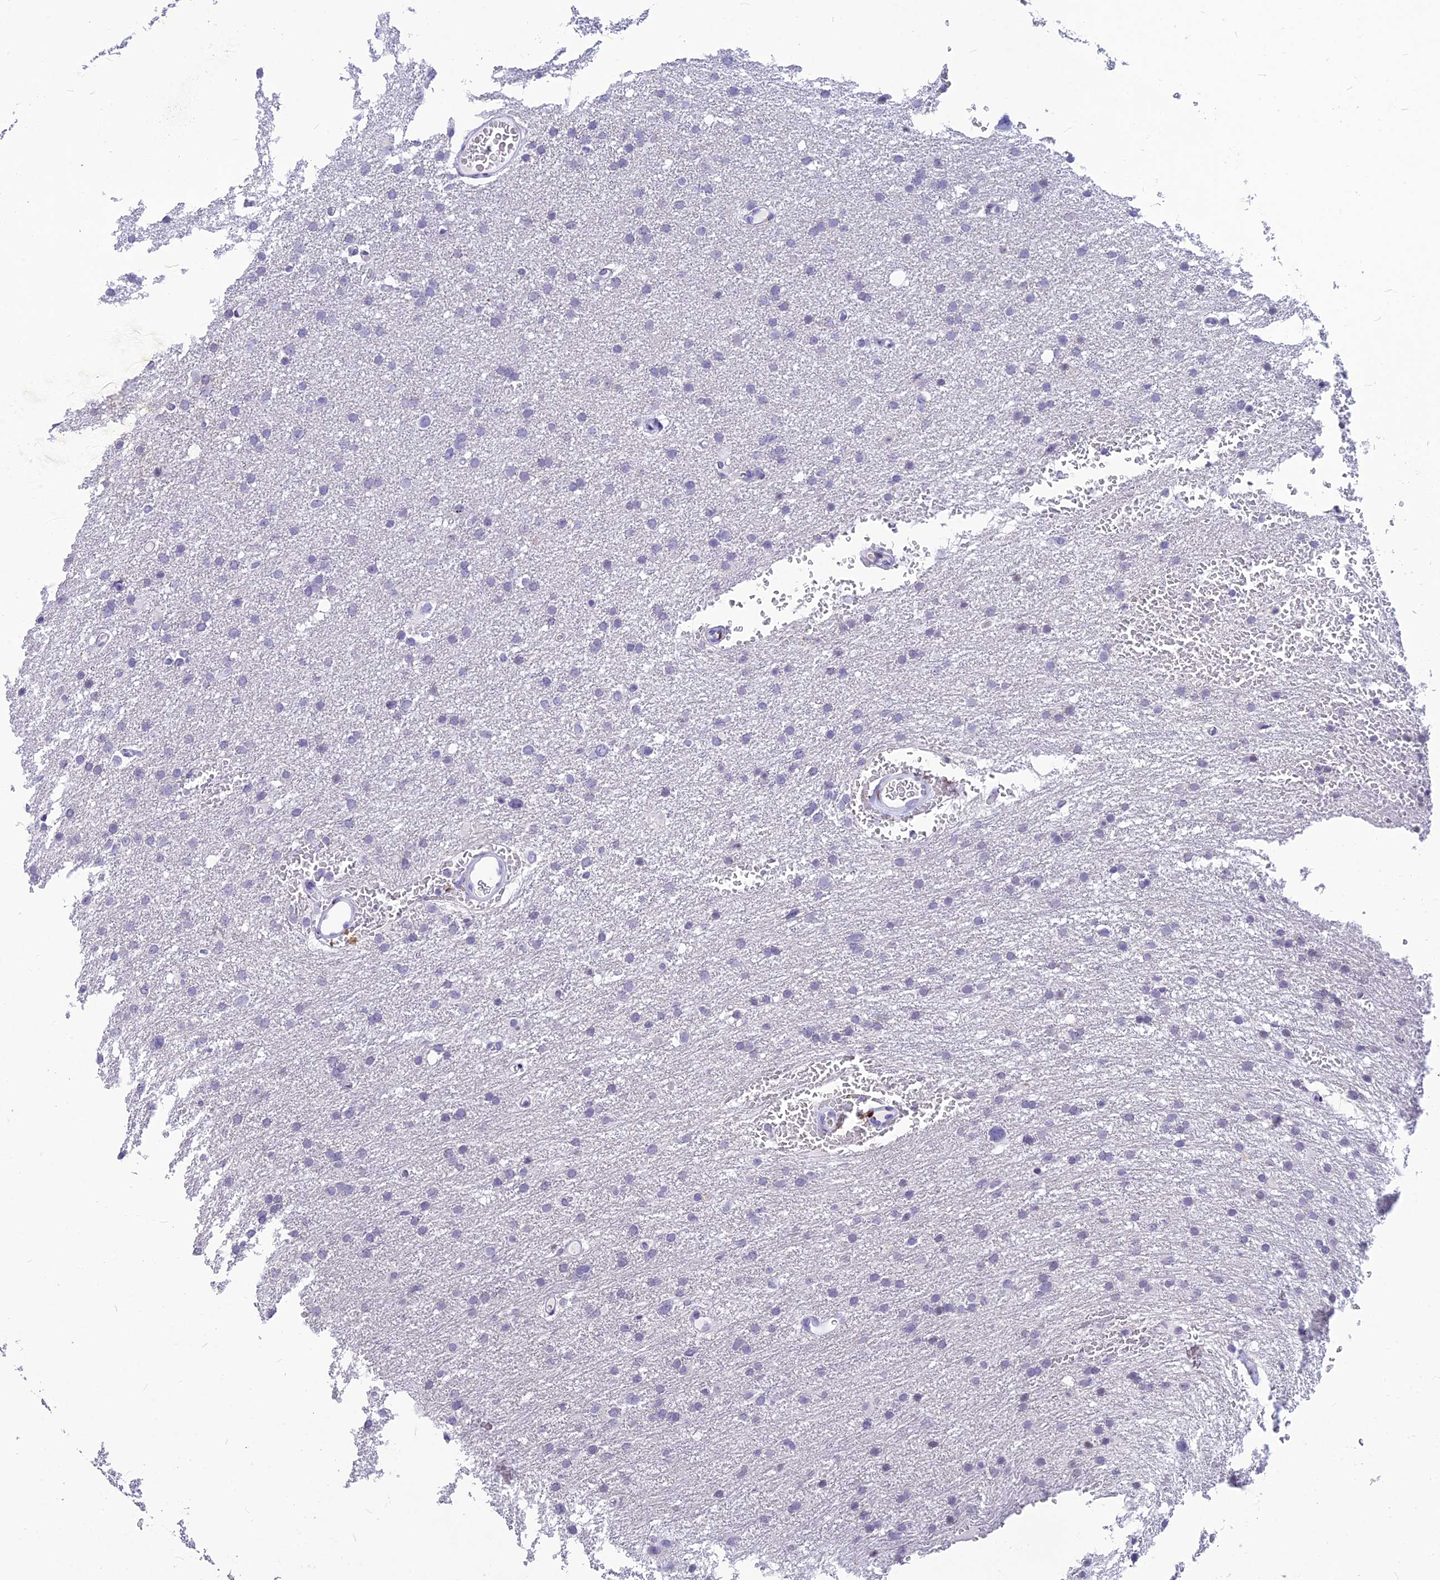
{"staining": {"intensity": "negative", "quantity": "none", "location": "none"}, "tissue": "glioma", "cell_type": "Tumor cells", "image_type": "cancer", "snomed": [{"axis": "morphology", "description": "Glioma, malignant, High grade"}, {"axis": "topography", "description": "Cerebral cortex"}], "caption": "The photomicrograph demonstrates no staining of tumor cells in malignant glioma (high-grade). (DAB immunohistochemistry (IHC) with hematoxylin counter stain).", "gene": "PRPS1", "patient": {"sex": "female", "age": 36}}